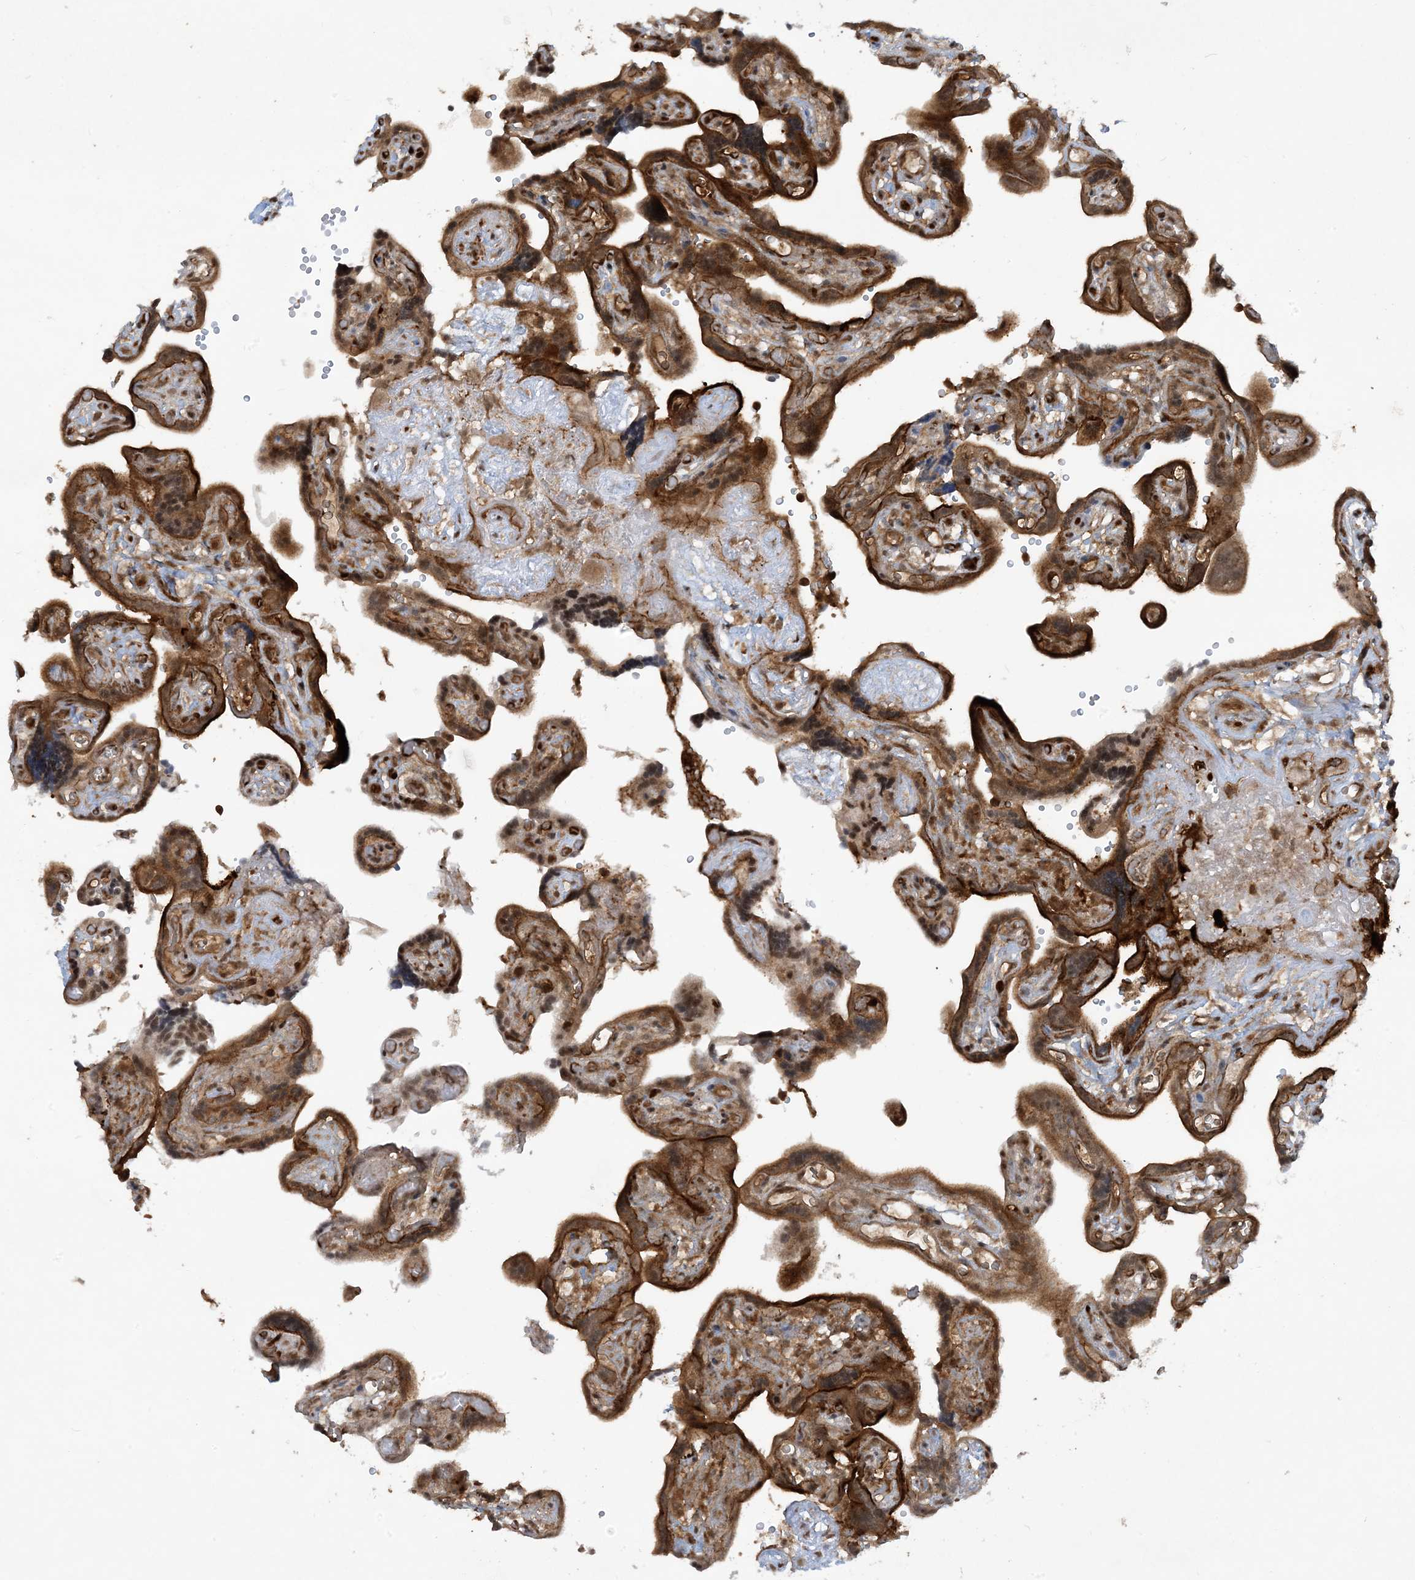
{"staining": {"intensity": "strong", "quantity": ">75%", "location": "cytoplasmic/membranous,nuclear"}, "tissue": "placenta", "cell_type": "Decidual cells", "image_type": "normal", "snomed": [{"axis": "morphology", "description": "Normal tissue, NOS"}, {"axis": "topography", "description": "Placenta"}], "caption": "Brown immunohistochemical staining in unremarkable placenta displays strong cytoplasmic/membranous,nuclear staining in approximately >75% of decidual cells. Using DAB (brown) and hematoxylin (blue) stains, captured at high magnification using brightfield microscopy.", "gene": "CERT1", "patient": {"sex": "female", "age": 30}}